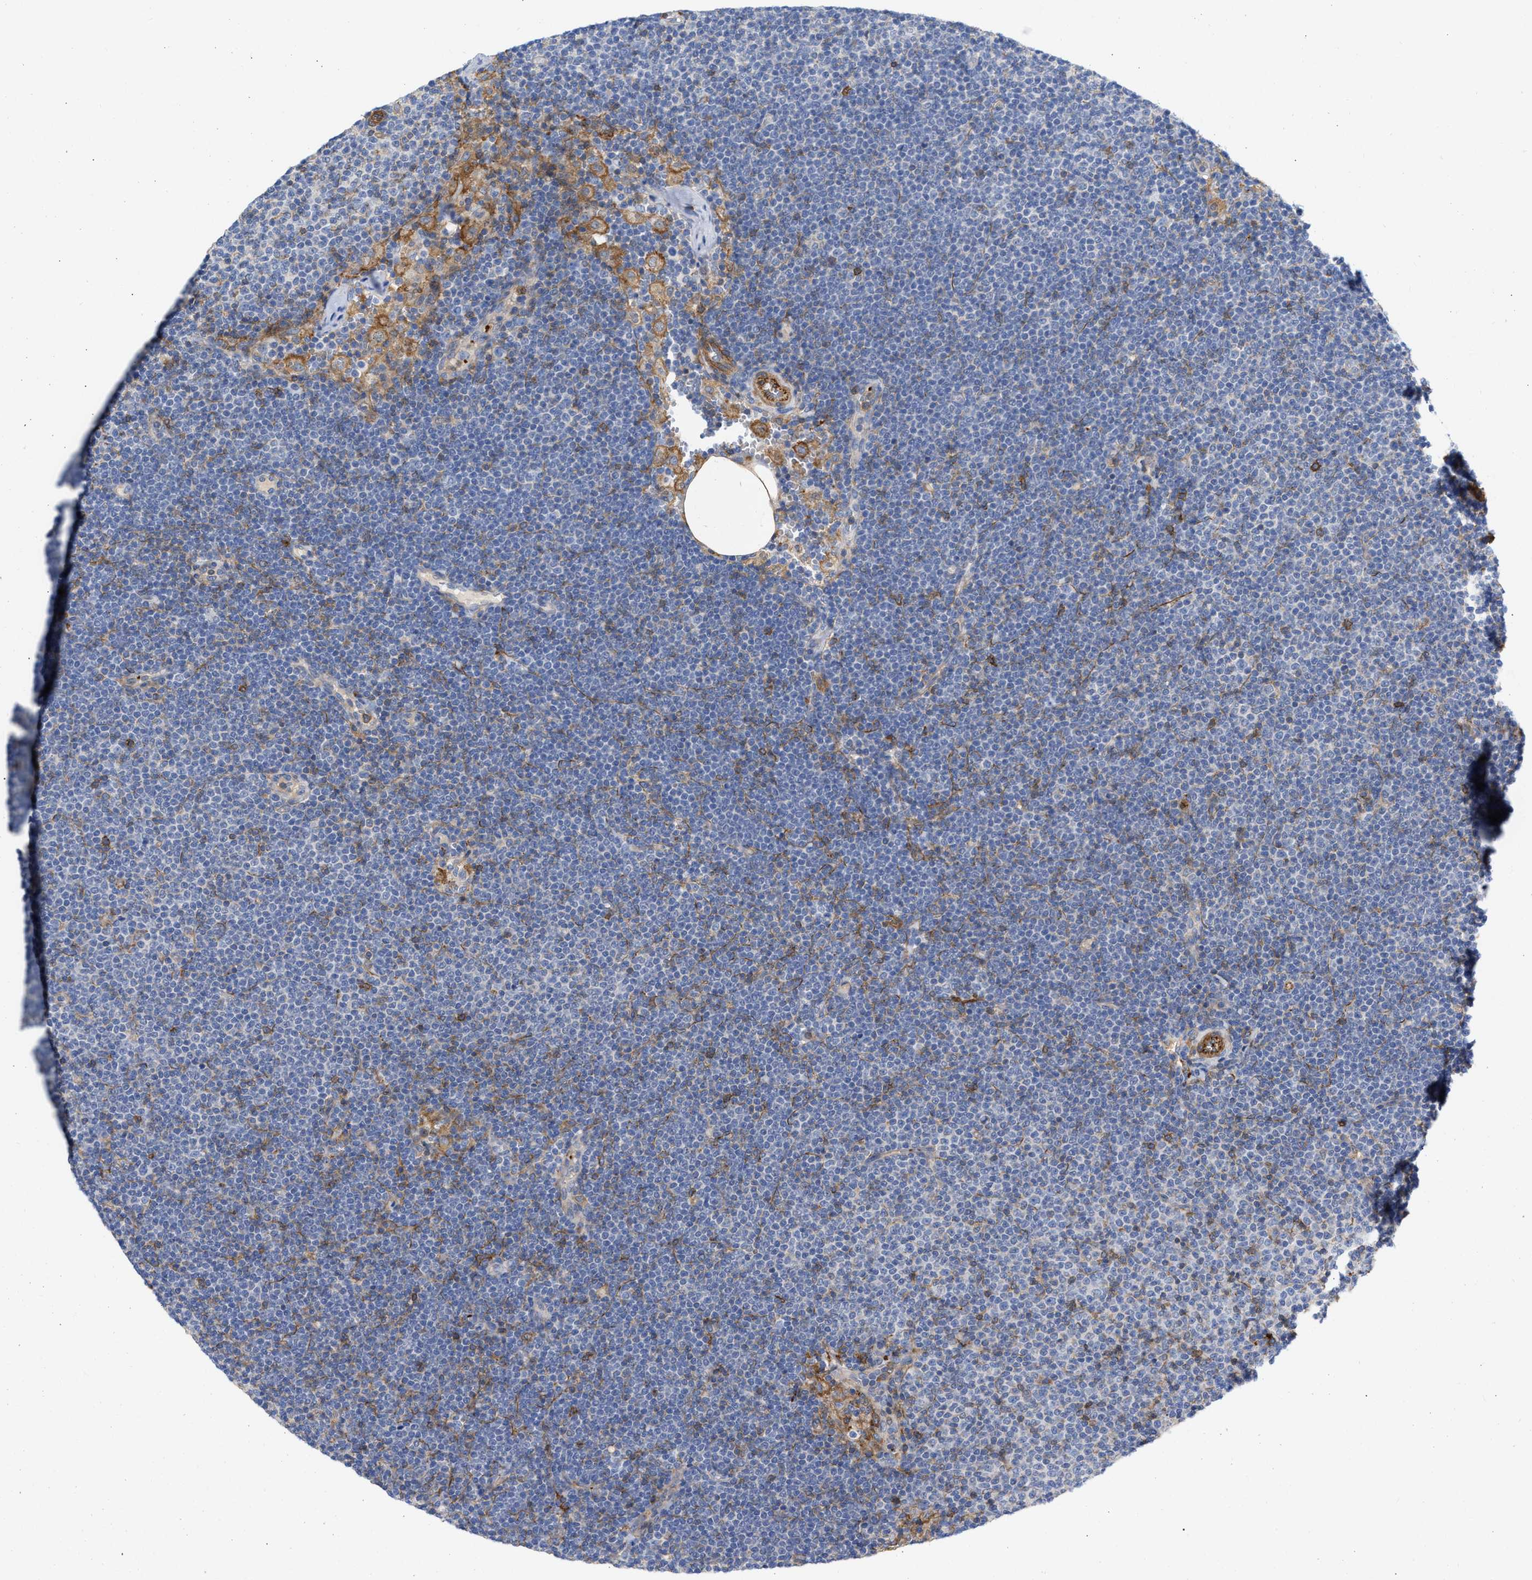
{"staining": {"intensity": "negative", "quantity": "none", "location": "none"}, "tissue": "lymphoma", "cell_type": "Tumor cells", "image_type": "cancer", "snomed": [{"axis": "morphology", "description": "Malignant lymphoma, non-Hodgkin's type, Low grade"}, {"axis": "topography", "description": "Lymph node"}], "caption": "Malignant lymphoma, non-Hodgkin's type (low-grade) stained for a protein using immunohistochemistry (IHC) demonstrates no positivity tumor cells.", "gene": "HS3ST5", "patient": {"sex": "female", "age": 53}}